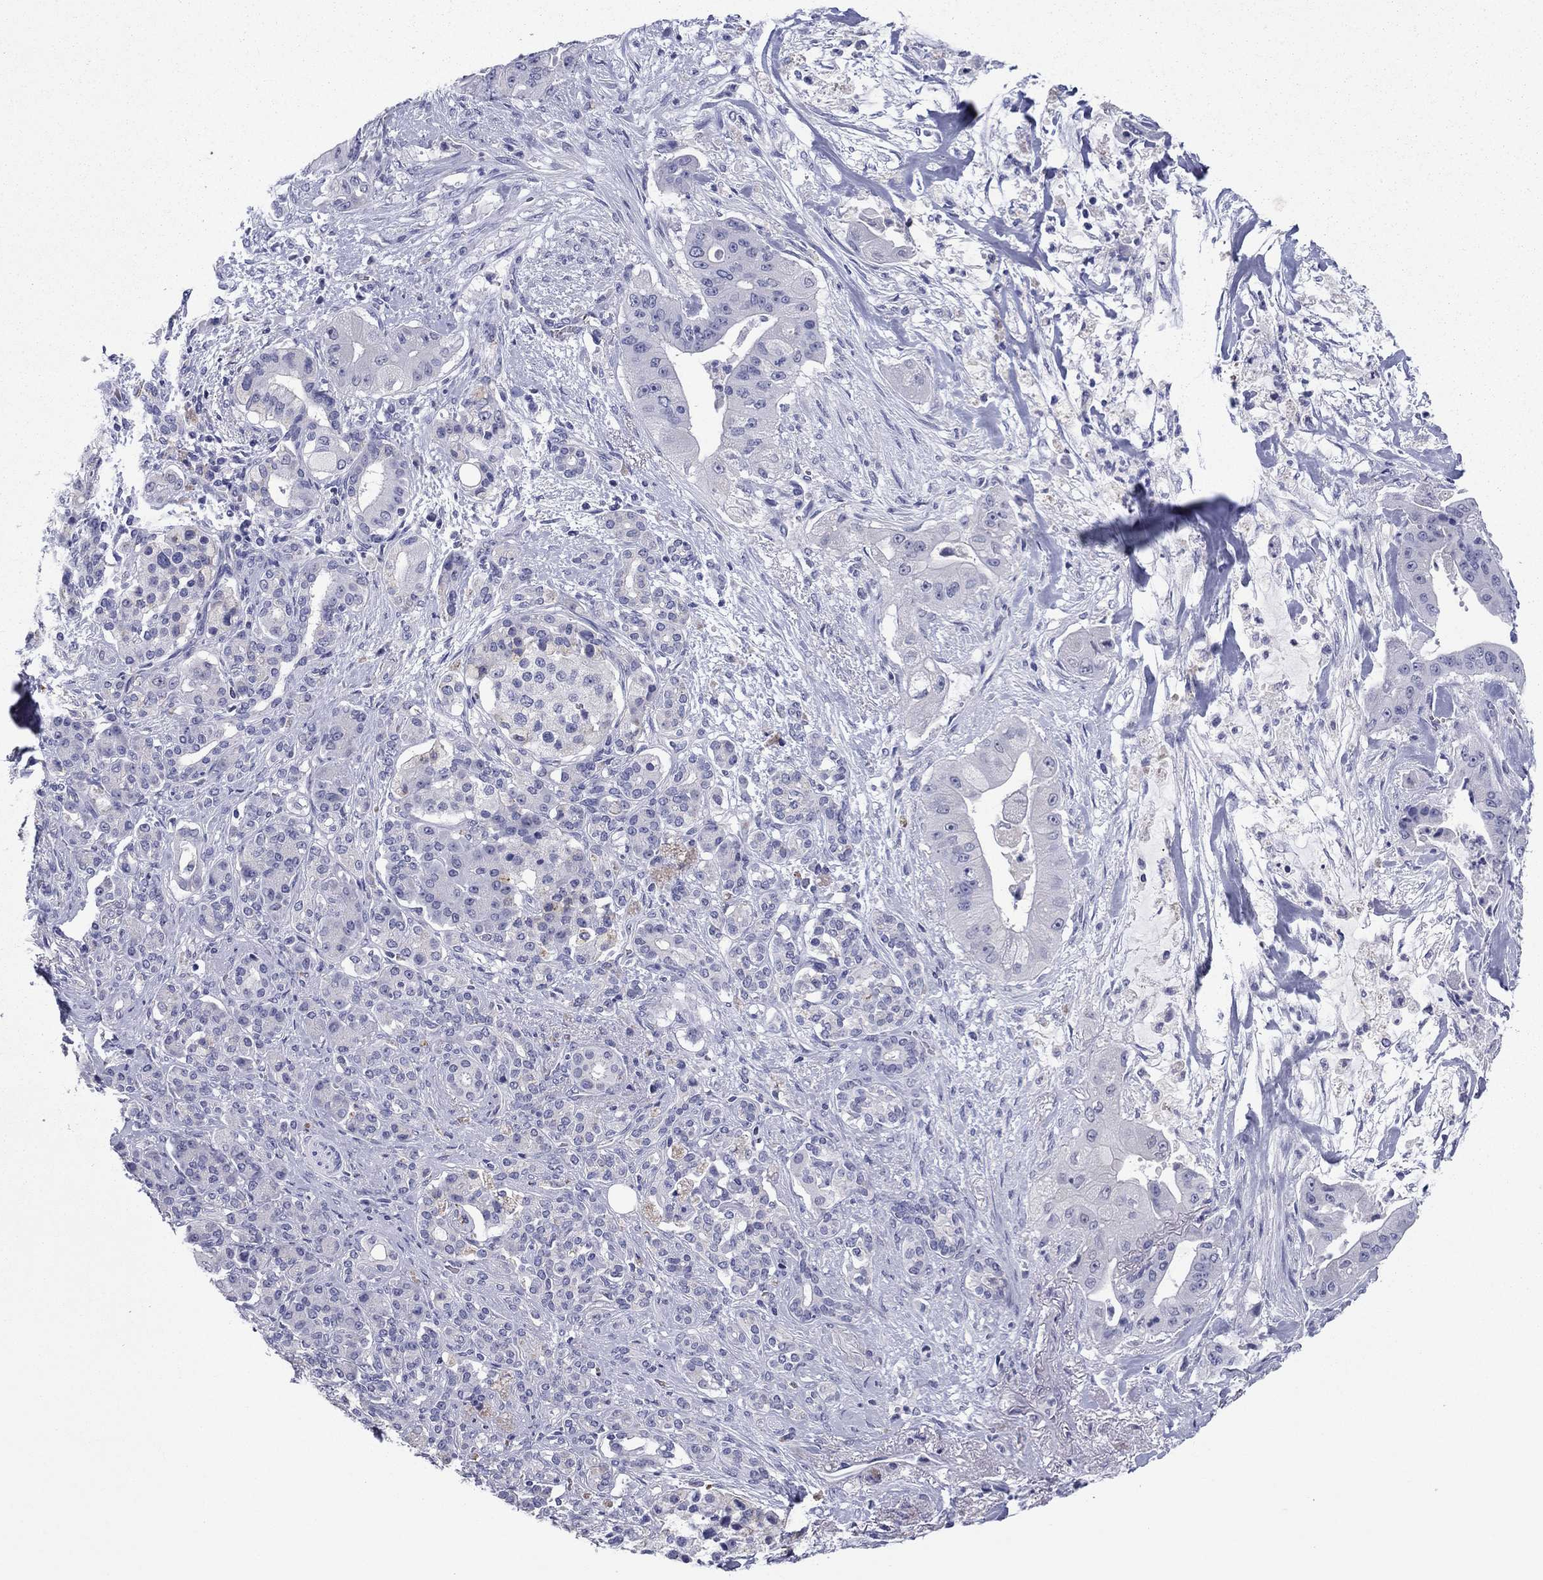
{"staining": {"intensity": "negative", "quantity": "none", "location": "none"}, "tissue": "pancreatic cancer", "cell_type": "Tumor cells", "image_type": "cancer", "snomed": [{"axis": "morphology", "description": "Normal tissue, NOS"}, {"axis": "morphology", "description": "Inflammation, NOS"}, {"axis": "morphology", "description": "Adenocarcinoma, NOS"}, {"axis": "topography", "description": "Pancreas"}], "caption": "DAB (3,3'-diaminobenzidine) immunohistochemical staining of pancreatic cancer (adenocarcinoma) exhibits no significant positivity in tumor cells.", "gene": "TCFL5", "patient": {"sex": "male", "age": 57}}